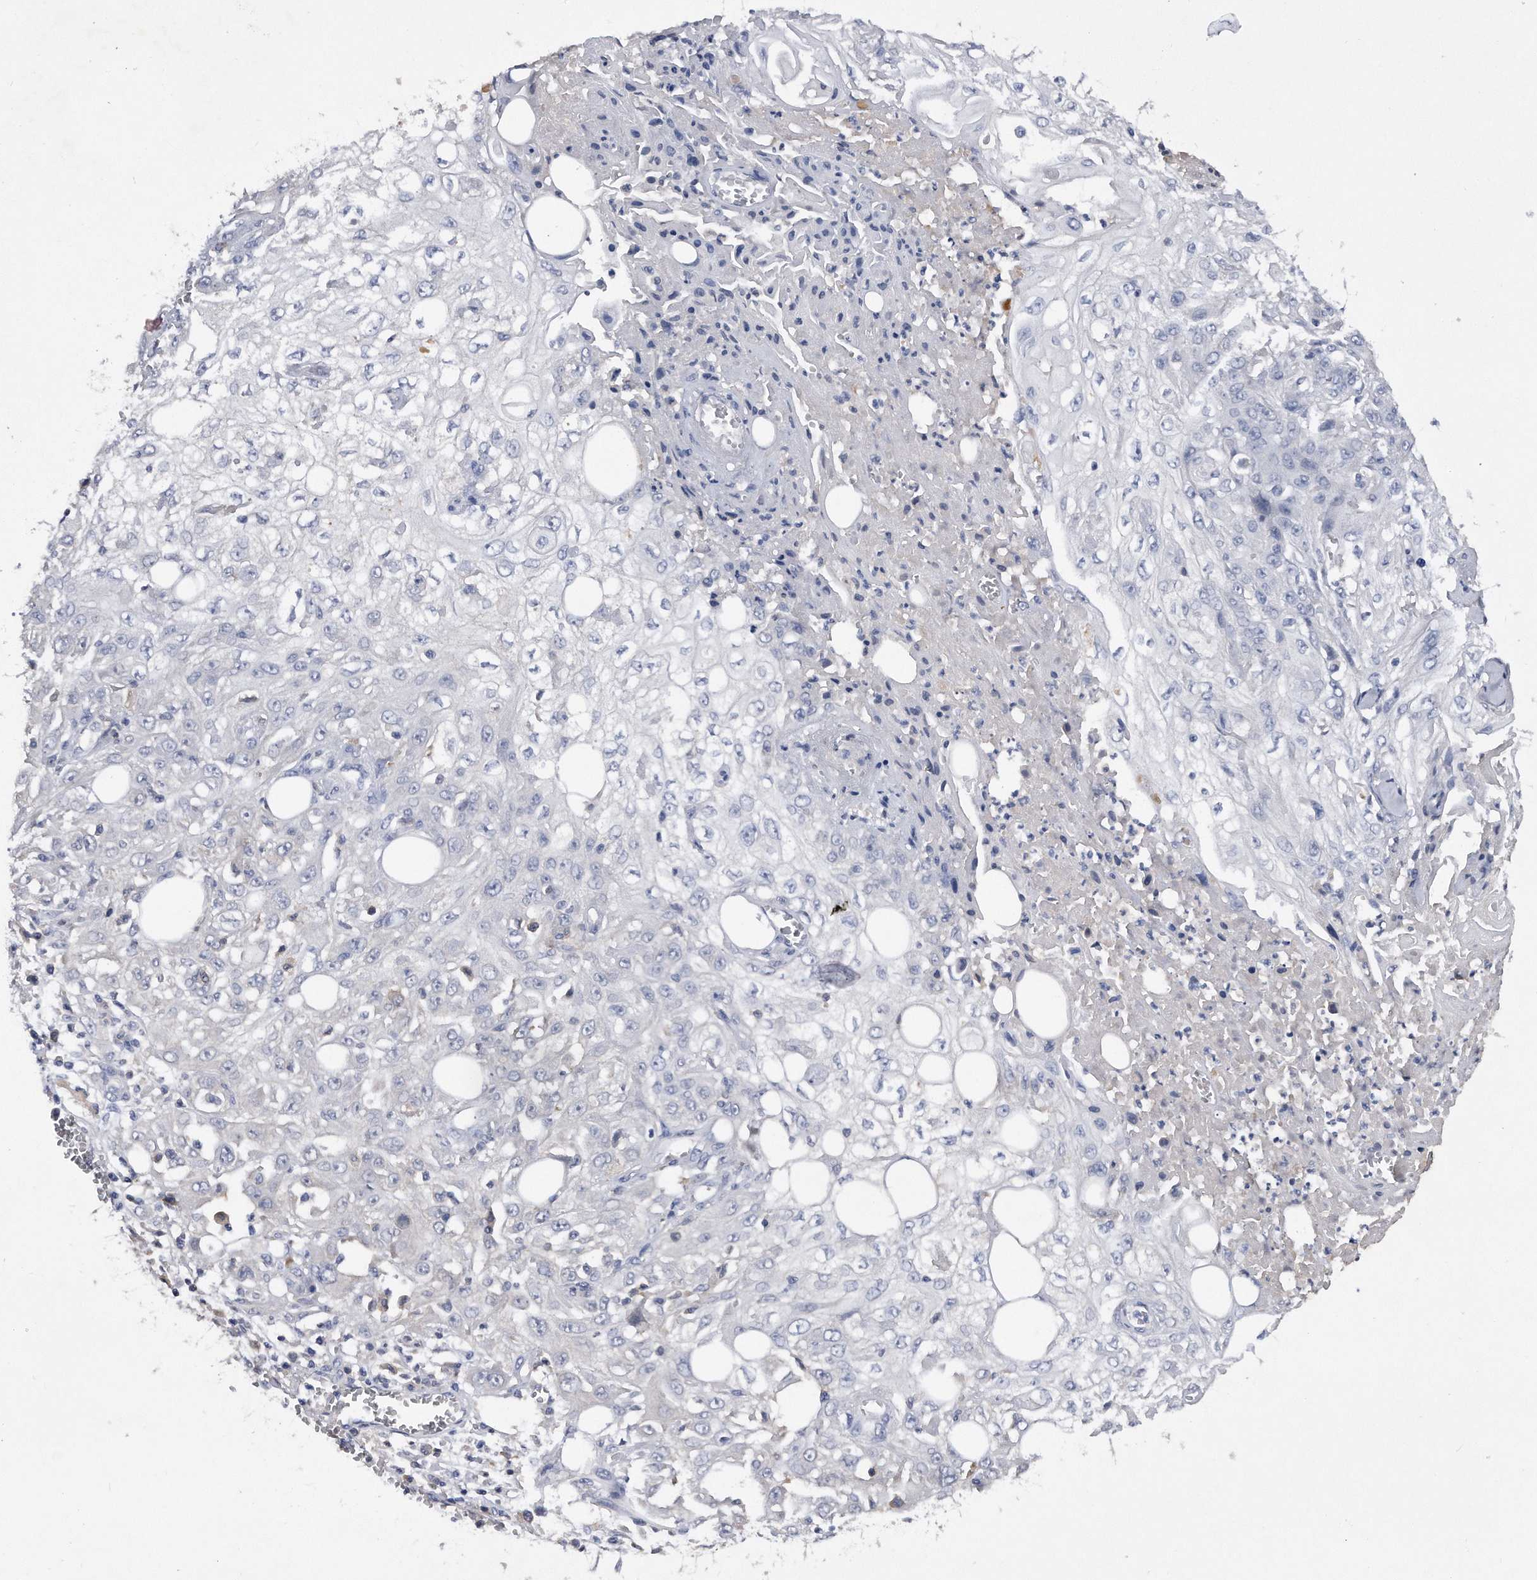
{"staining": {"intensity": "negative", "quantity": "none", "location": "none"}, "tissue": "skin cancer", "cell_type": "Tumor cells", "image_type": "cancer", "snomed": [{"axis": "morphology", "description": "Squamous cell carcinoma, NOS"}, {"axis": "morphology", "description": "Squamous cell carcinoma, metastatic, NOS"}, {"axis": "topography", "description": "Skin"}, {"axis": "topography", "description": "Lymph node"}], "caption": "Tumor cells show no significant protein staining in skin cancer.", "gene": "ASNS", "patient": {"sex": "male", "age": 75}}